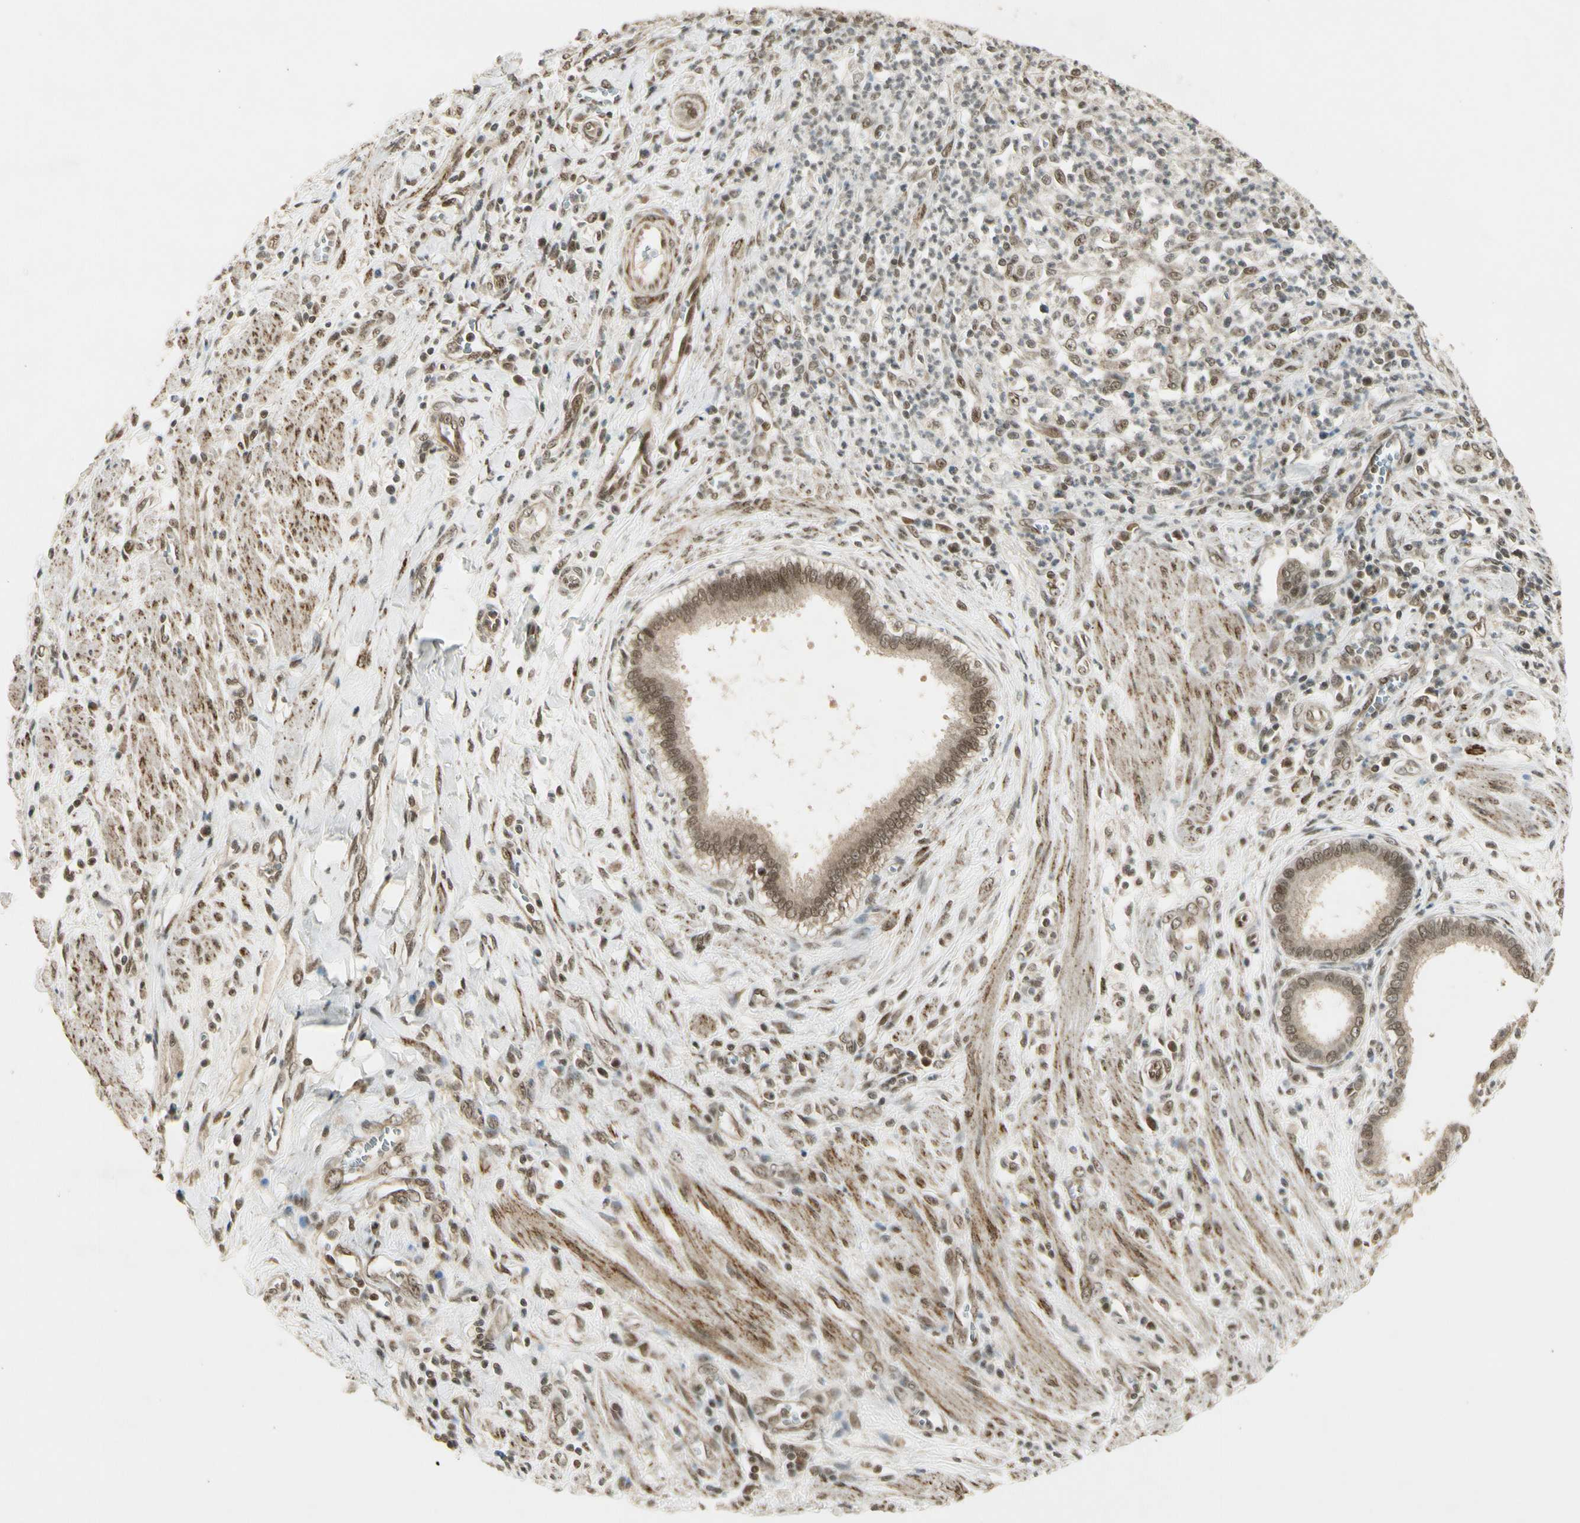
{"staining": {"intensity": "weak", "quantity": ">75%", "location": "cytoplasmic/membranous,nuclear"}, "tissue": "pancreatic cancer", "cell_type": "Tumor cells", "image_type": "cancer", "snomed": [{"axis": "morphology", "description": "Normal tissue, NOS"}, {"axis": "topography", "description": "Lymph node"}], "caption": "Protein analysis of pancreatic cancer tissue displays weak cytoplasmic/membranous and nuclear expression in approximately >75% of tumor cells.", "gene": "ZNF135", "patient": {"sex": "male", "age": 50}}